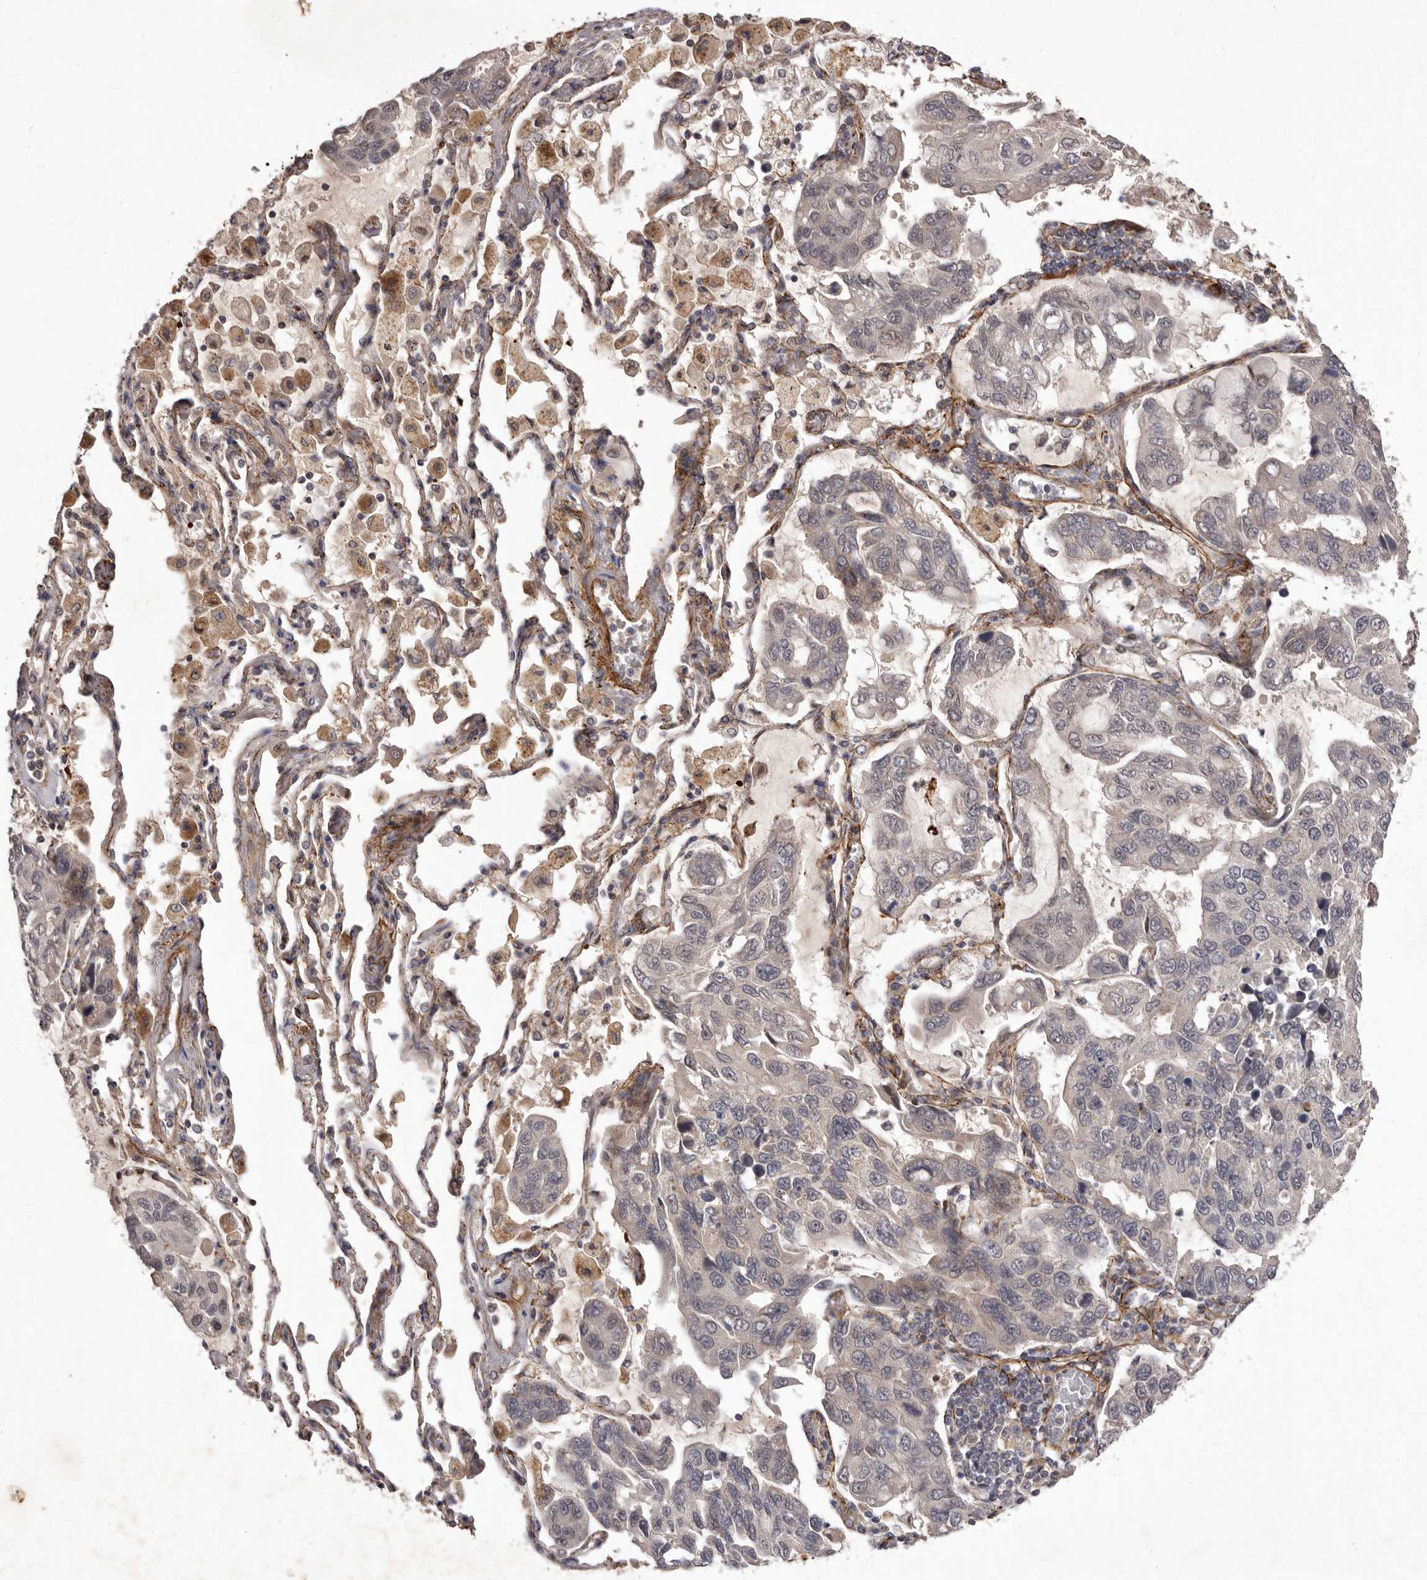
{"staining": {"intensity": "negative", "quantity": "none", "location": "none"}, "tissue": "lung cancer", "cell_type": "Tumor cells", "image_type": "cancer", "snomed": [{"axis": "morphology", "description": "Adenocarcinoma, NOS"}, {"axis": "topography", "description": "Lung"}], "caption": "Immunohistochemical staining of adenocarcinoma (lung) demonstrates no significant positivity in tumor cells. (Brightfield microscopy of DAB (3,3'-diaminobenzidine) immunohistochemistry at high magnification).", "gene": "HBS1L", "patient": {"sex": "male", "age": 64}}